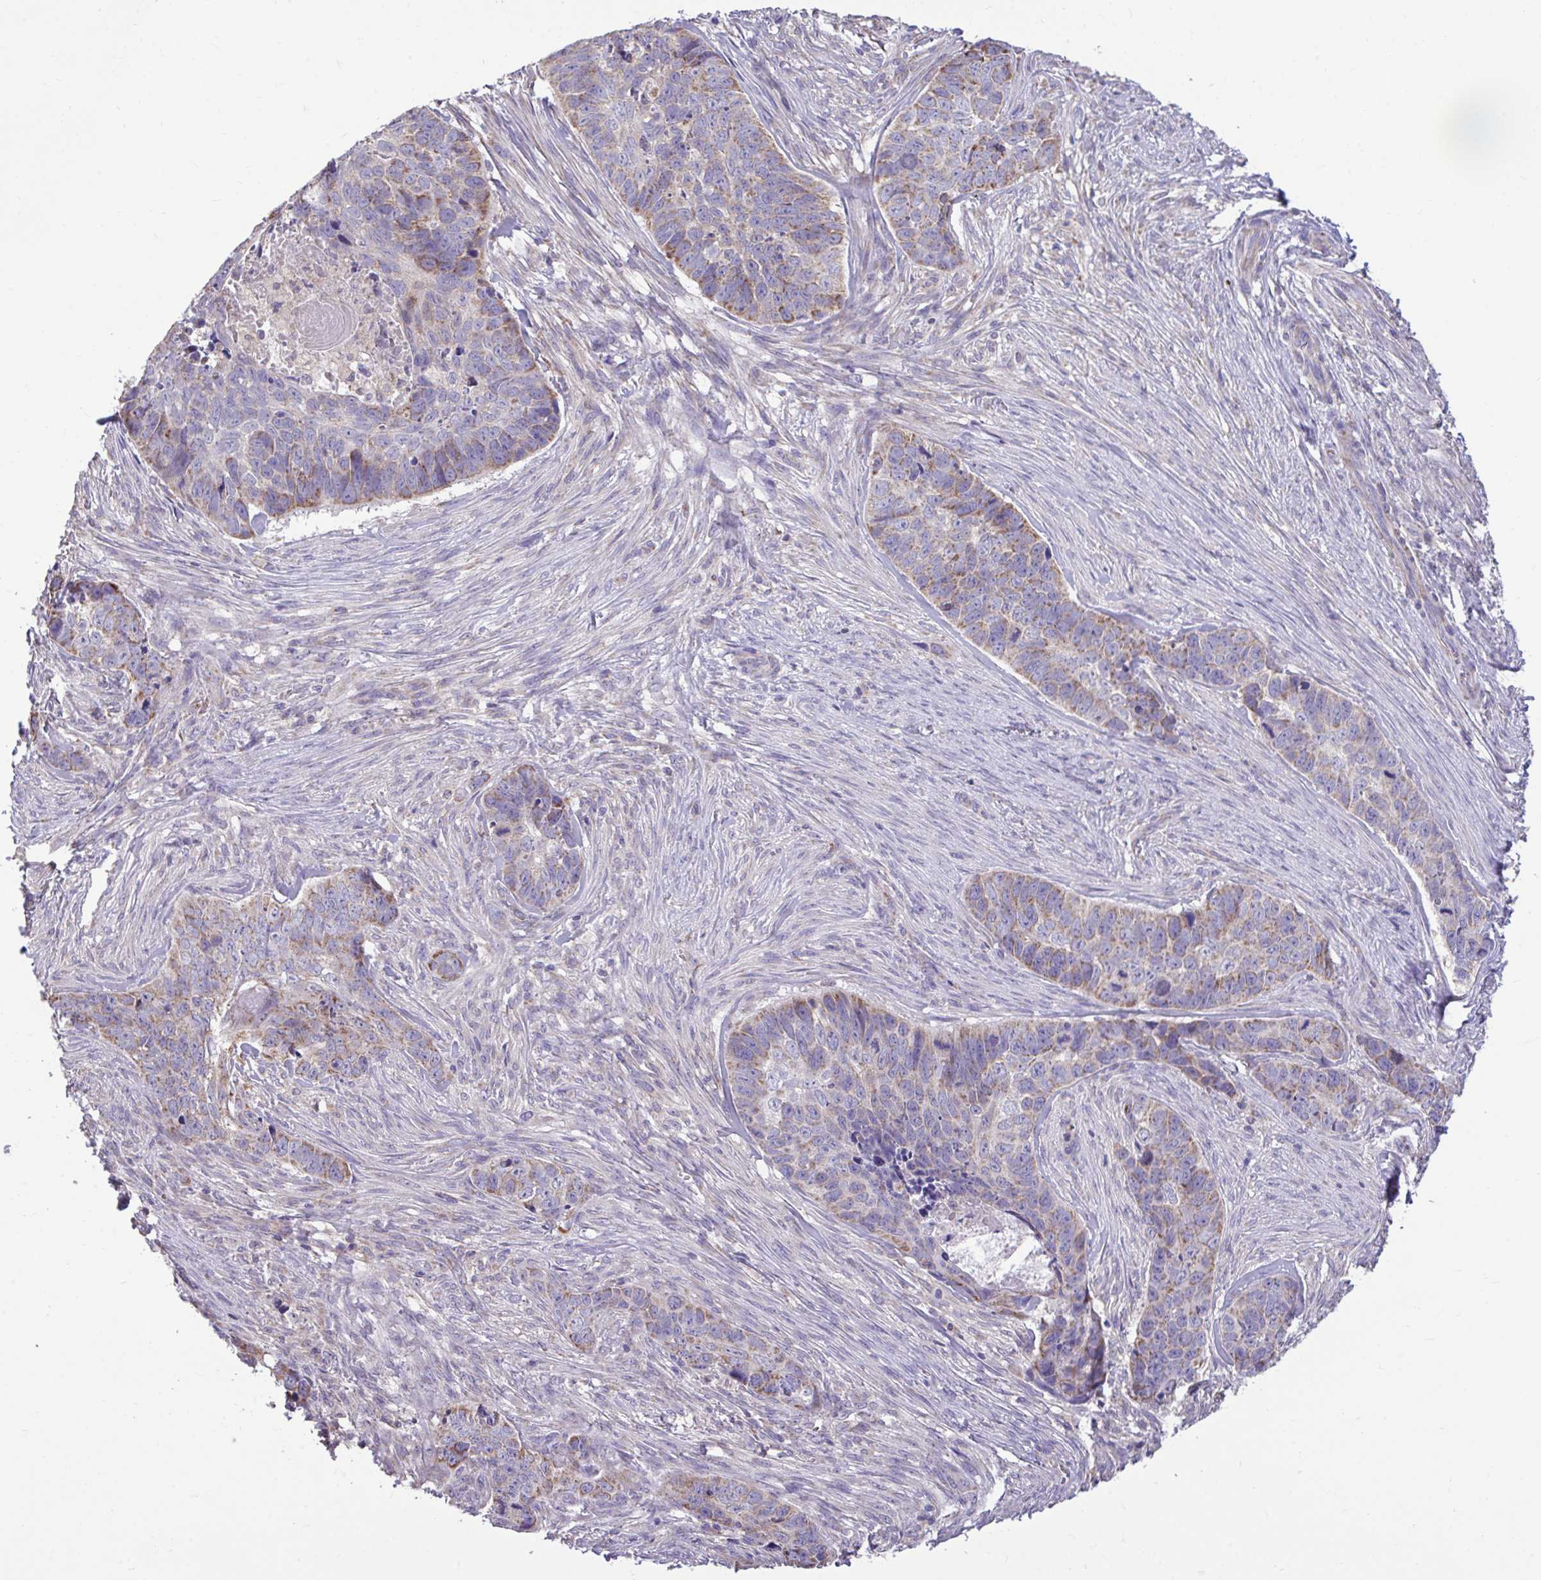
{"staining": {"intensity": "weak", "quantity": "25%-75%", "location": "cytoplasmic/membranous"}, "tissue": "skin cancer", "cell_type": "Tumor cells", "image_type": "cancer", "snomed": [{"axis": "morphology", "description": "Basal cell carcinoma"}, {"axis": "topography", "description": "Skin"}], "caption": "This image demonstrates immunohistochemistry staining of human skin cancer, with low weak cytoplasmic/membranous positivity in approximately 25%-75% of tumor cells.", "gene": "SARS2", "patient": {"sex": "female", "age": 82}}